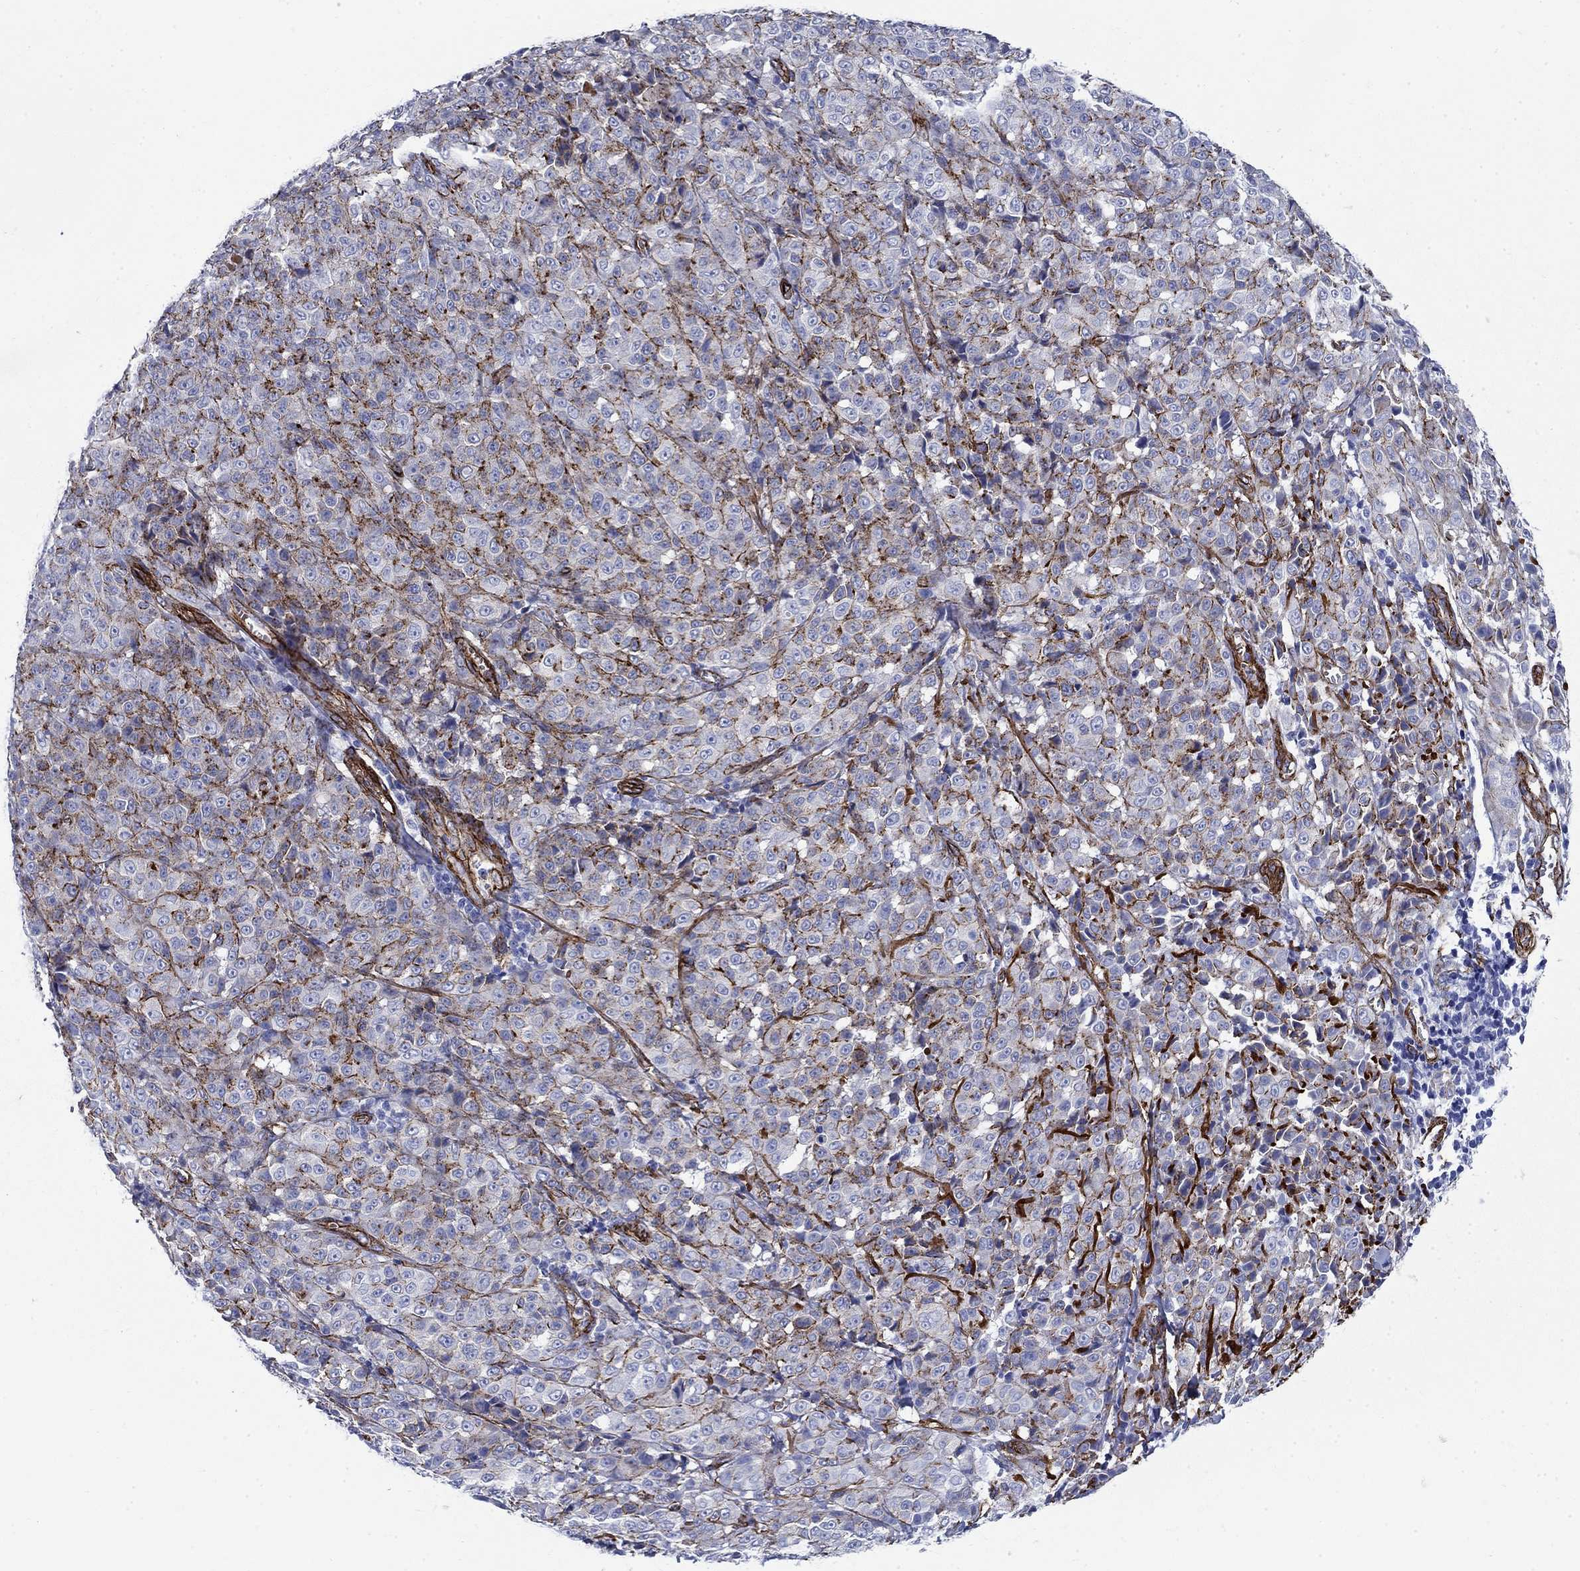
{"staining": {"intensity": "negative", "quantity": "none", "location": "none"}, "tissue": "melanoma", "cell_type": "Tumor cells", "image_type": "cancer", "snomed": [{"axis": "morphology", "description": "Malignant melanoma, NOS"}, {"axis": "topography", "description": "Skin"}], "caption": "Immunohistochemistry (IHC) of malignant melanoma shows no positivity in tumor cells.", "gene": "VTN", "patient": {"sex": "male", "age": 89}}